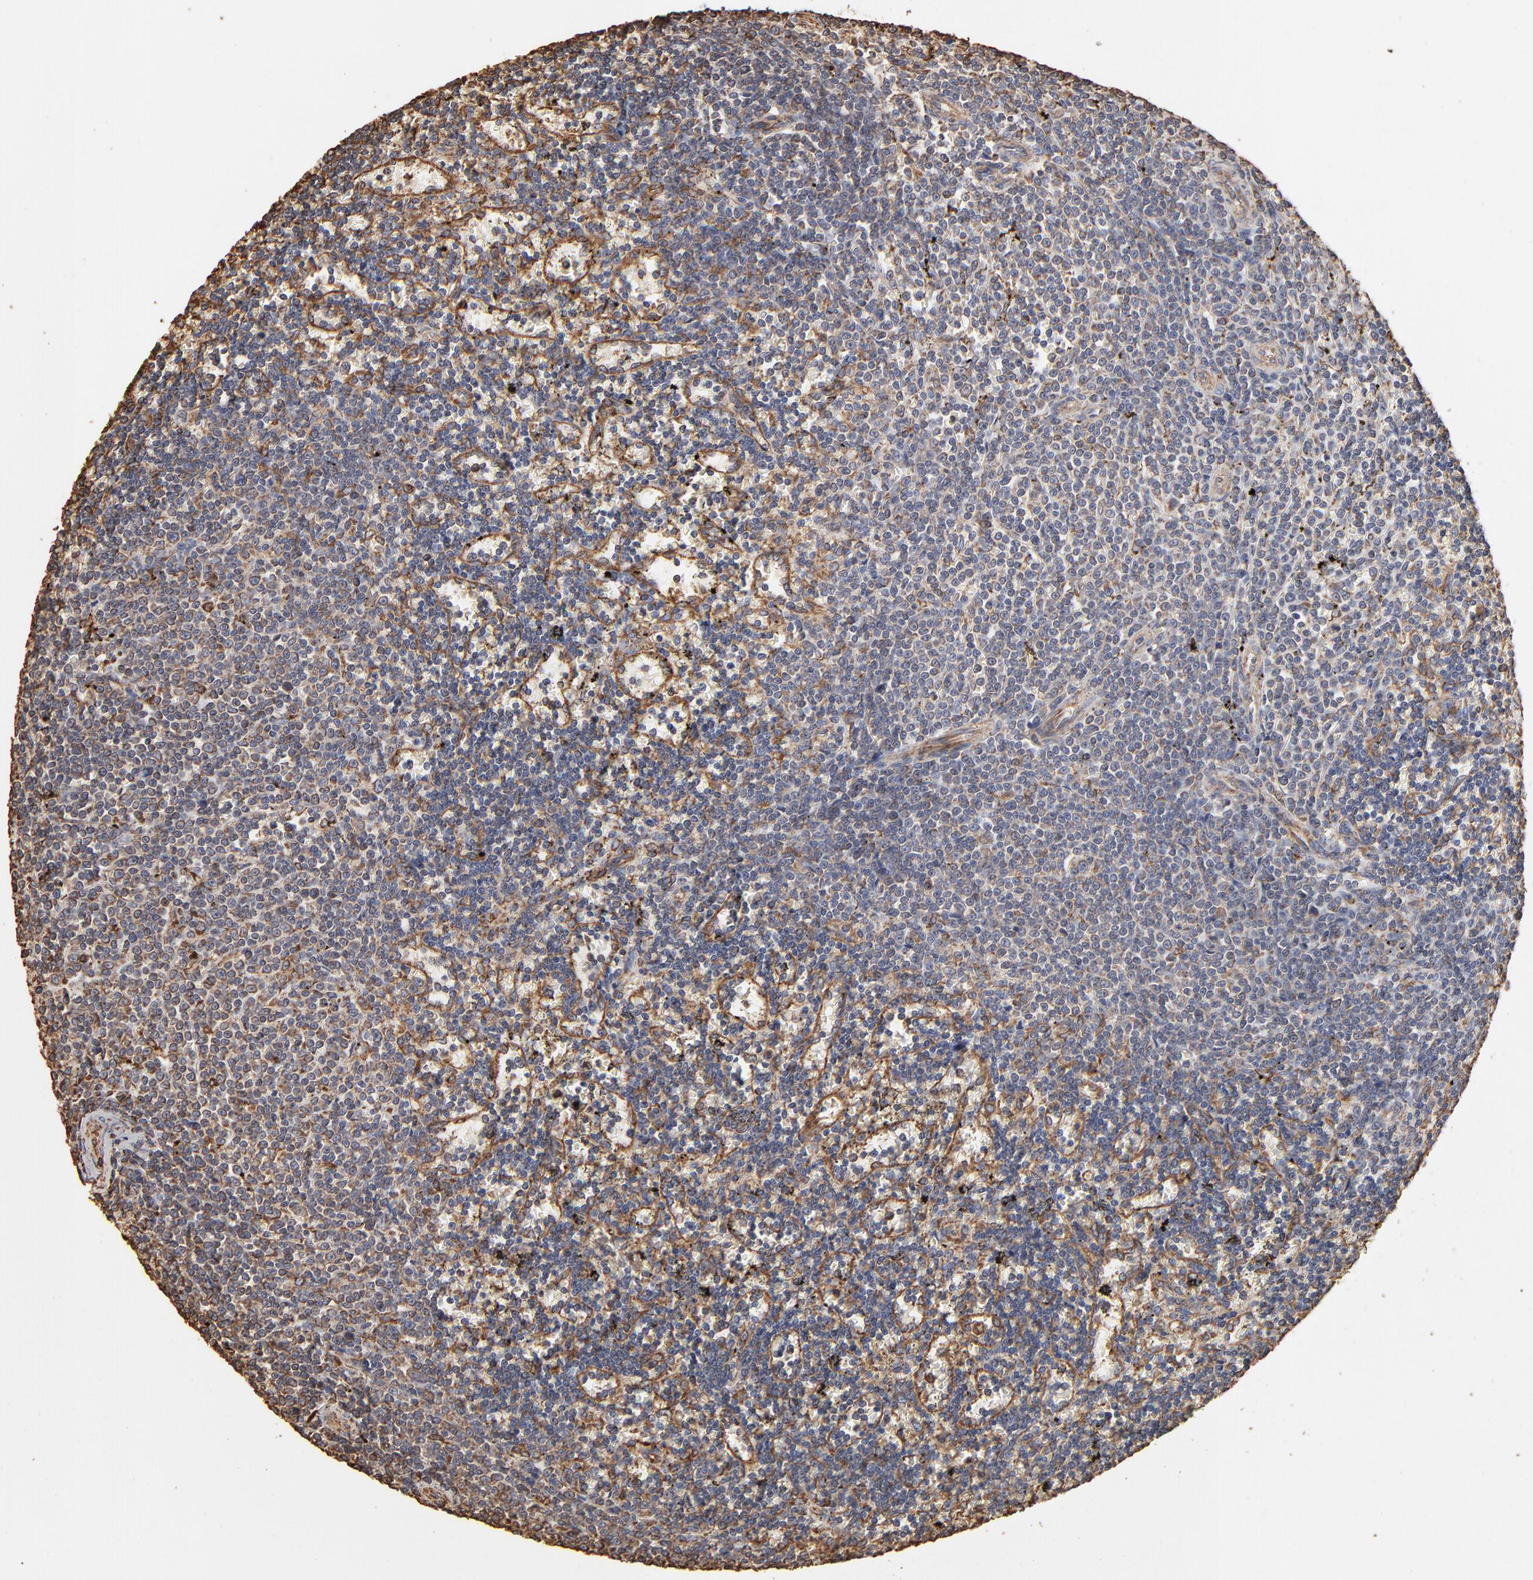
{"staining": {"intensity": "weak", "quantity": "25%-75%", "location": "cytoplasmic/membranous"}, "tissue": "lymphoma", "cell_type": "Tumor cells", "image_type": "cancer", "snomed": [{"axis": "morphology", "description": "Malignant lymphoma, non-Hodgkin's type, Low grade"}, {"axis": "topography", "description": "Spleen"}], "caption": "IHC micrograph of neoplastic tissue: malignant lymphoma, non-Hodgkin's type (low-grade) stained using immunohistochemistry (IHC) reveals low levels of weak protein expression localized specifically in the cytoplasmic/membranous of tumor cells, appearing as a cytoplasmic/membranous brown color.", "gene": "PDIA3", "patient": {"sex": "male", "age": 60}}